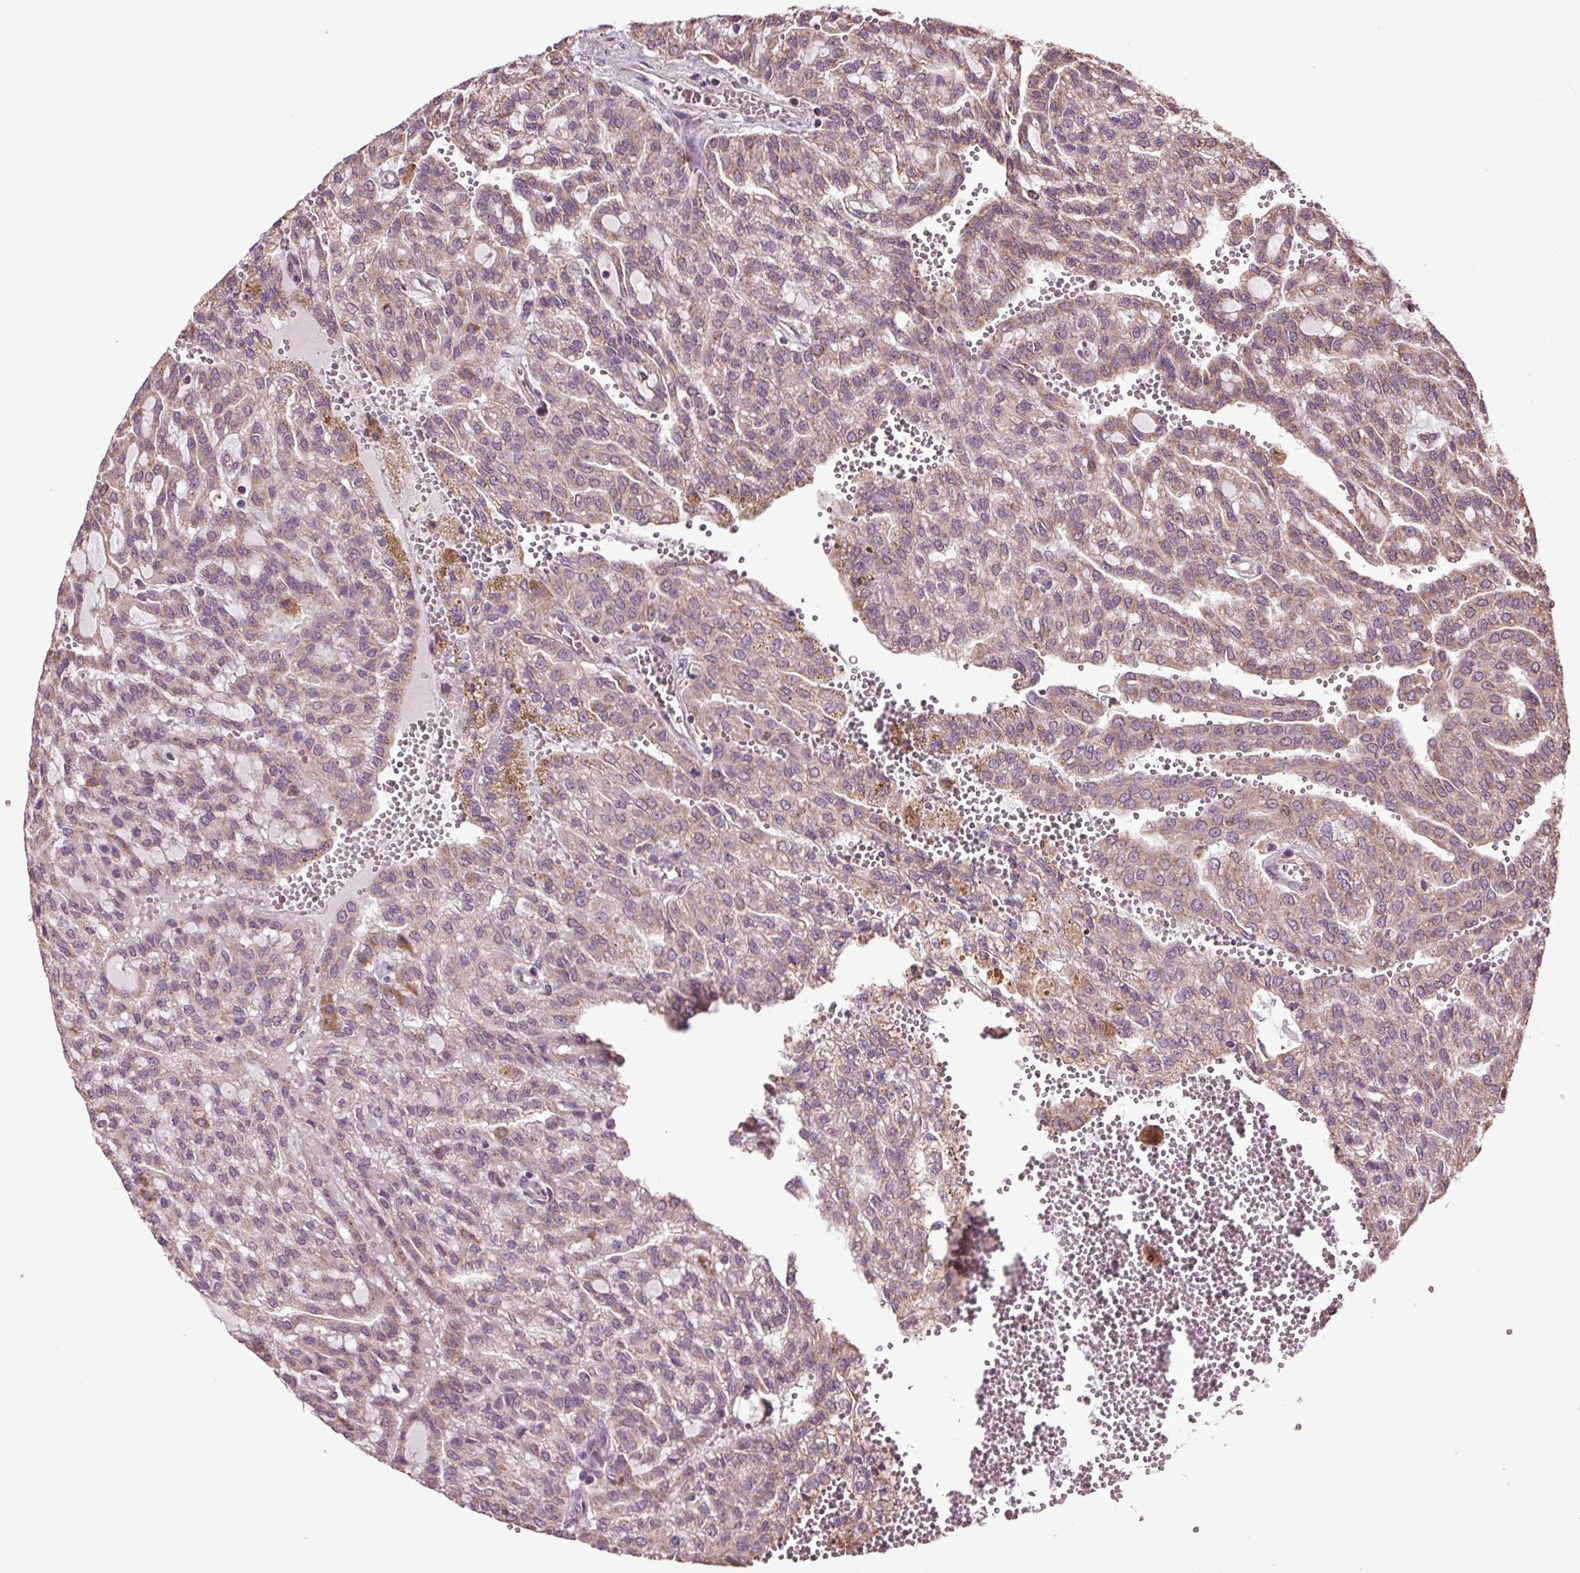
{"staining": {"intensity": "weak", "quantity": "<25%", "location": "cytoplasmic/membranous"}, "tissue": "renal cancer", "cell_type": "Tumor cells", "image_type": "cancer", "snomed": [{"axis": "morphology", "description": "Adenocarcinoma, NOS"}, {"axis": "topography", "description": "Kidney"}], "caption": "DAB immunohistochemical staining of human renal cancer (adenocarcinoma) reveals no significant staining in tumor cells. (Brightfield microscopy of DAB immunohistochemistry (IHC) at high magnification).", "gene": "RNPEP", "patient": {"sex": "male", "age": 63}}